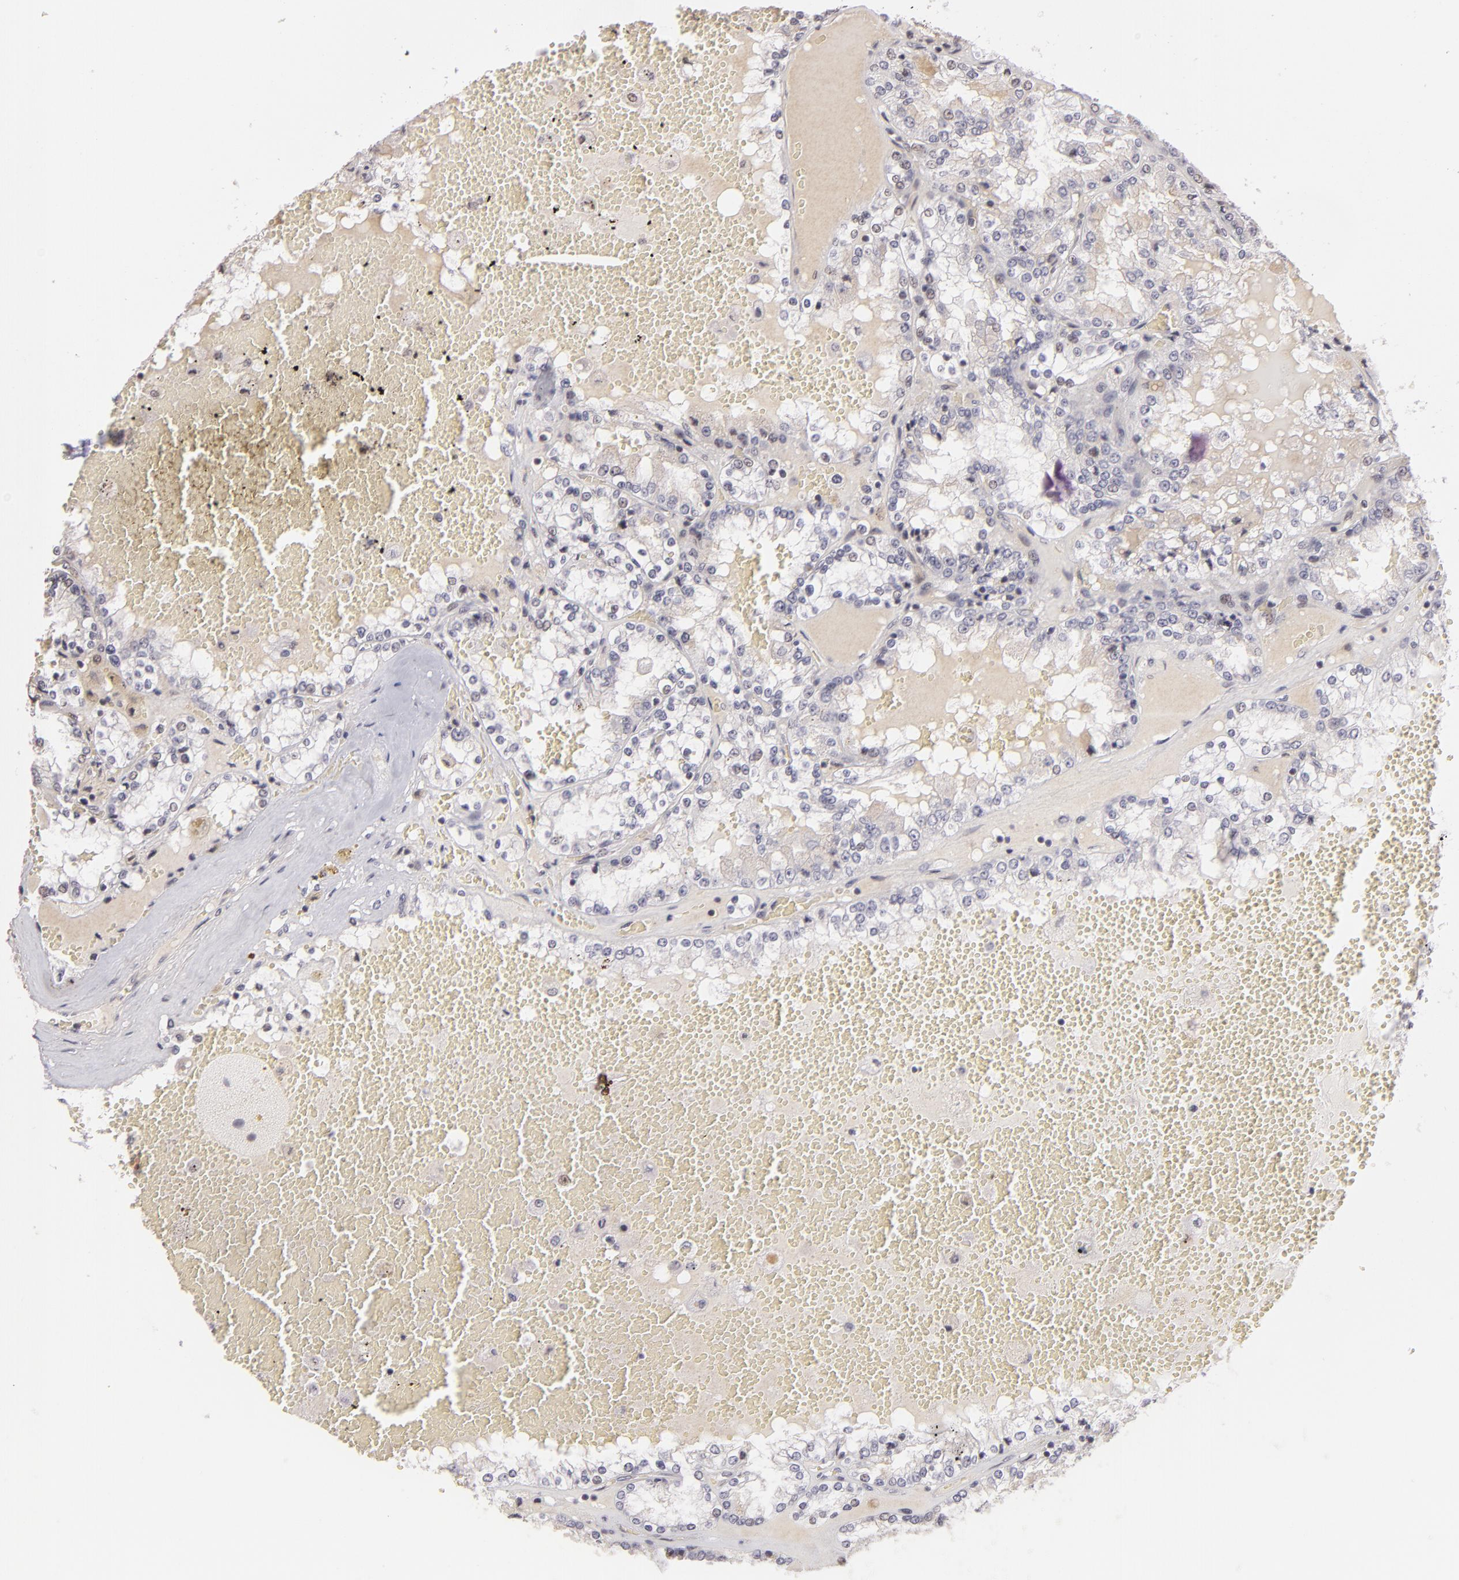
{"staining": {"intensity": "negative", "quantity": "none", "location": "none"}, "tissue": "renal cancer", "cell_type": "Tumor cells", "image_type": "cancer", "snomed": [{"axis": "morphology", "description": "Adenocarcinoma, NOS"}, {"axis": "topography", "description": "Kidney"}], "caption": "The photomicrograph reveals no significant positivity in tumor cells of renal cancer (adenocarcinoma).", "gene": "RARB", "patient": {"sex": "female", "age": 56}}